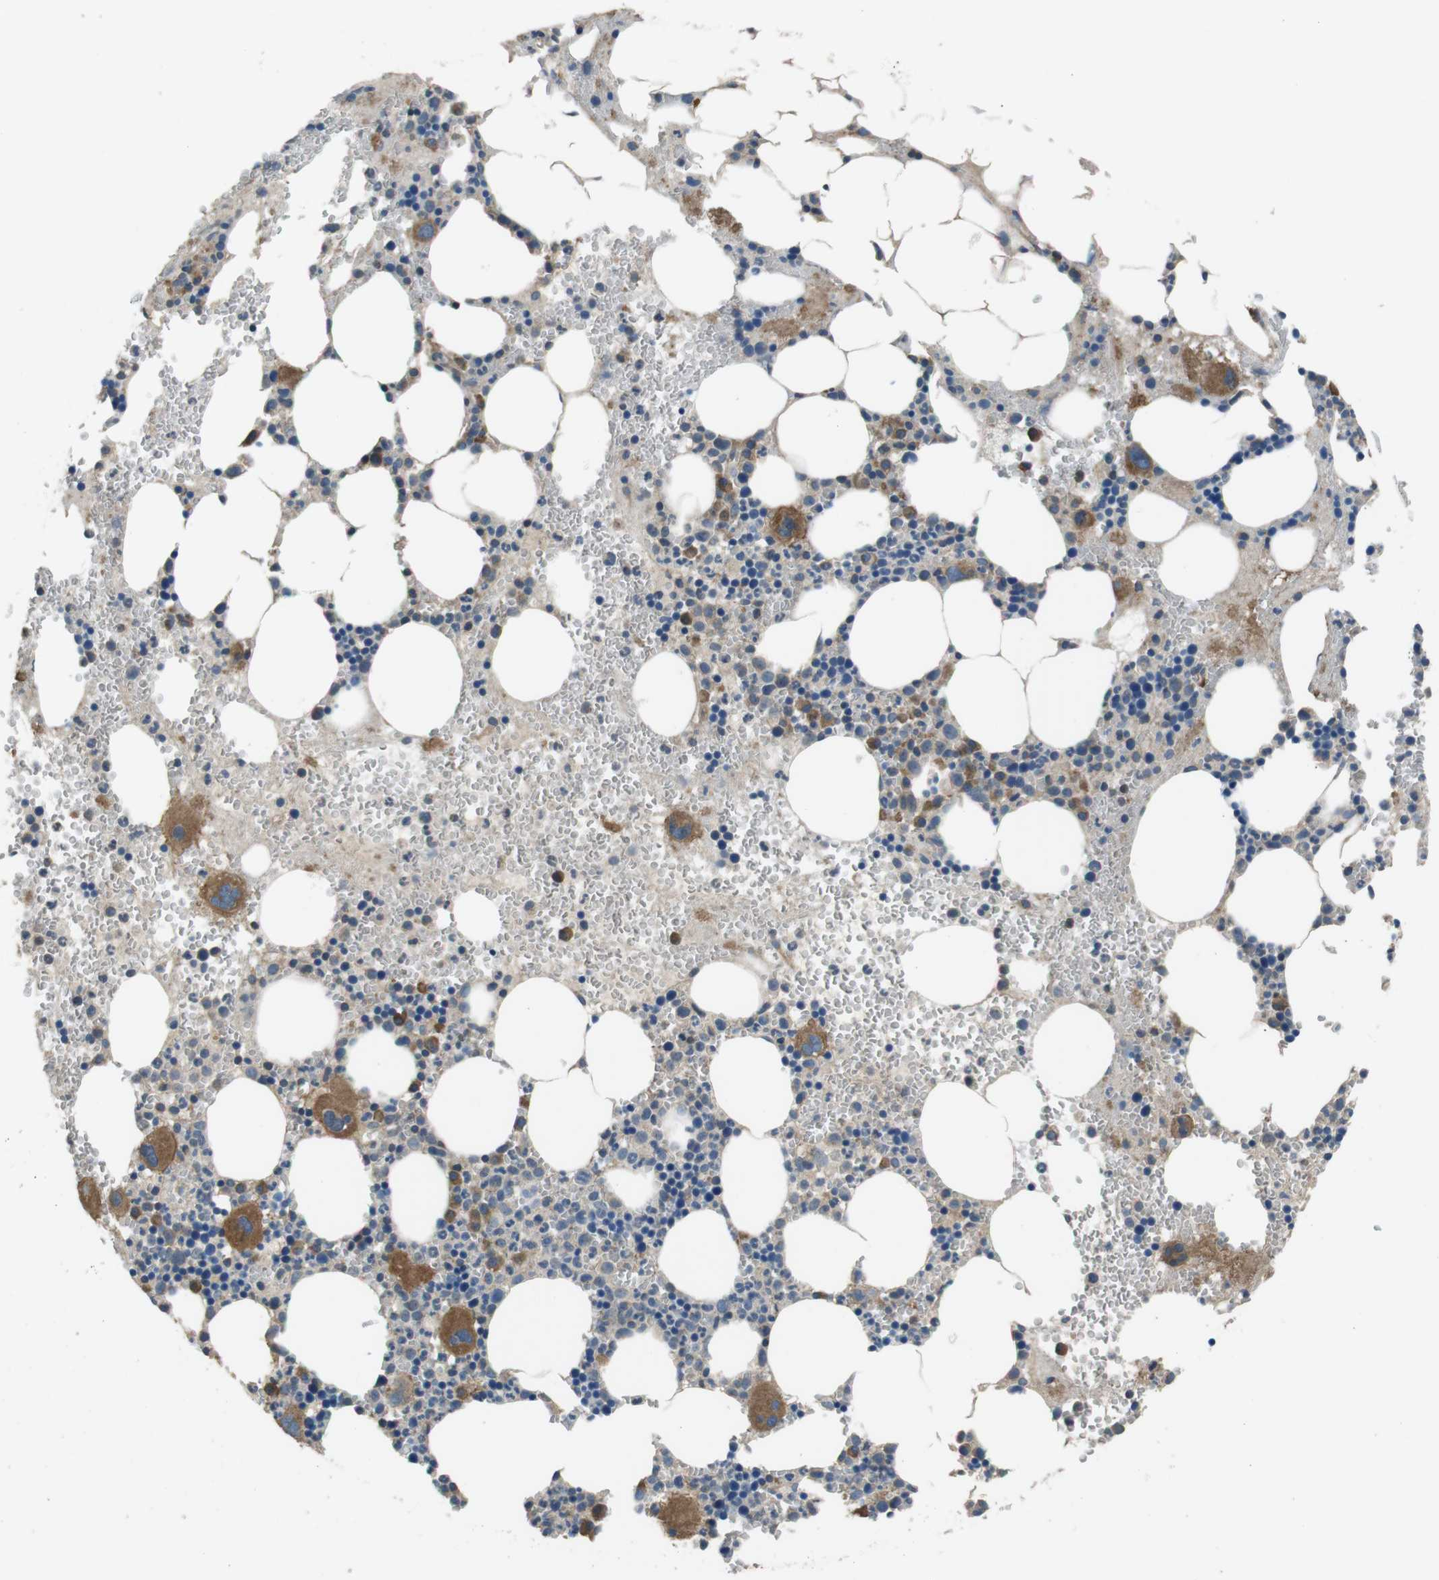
{"staining": {"intensity": "moderate", "quantity": "25%-75%", "location": "cytoplasmic/membranous"}, "tissue": "bone marrow", "cell_type": "Hematopoietic cells", "image_type": "normal", "snomed": [{"axis": "morphology", "description": "Normal tissue, NOS"}, {"axis": "morphology", "description": "Inflammation, NOS"}, {"axis": "topography", "description": "Bone marrow"}], "caption": "Normal bone marrow demonstrates moderate cytoplasmic/membranous staining in about 25%-75% of hematopoietic cells (Stains: DAB in brown, nuclei in blue, Microscopy: brightfield microscopy at high magnification)..", "gene": "FUT2", "patient": {"sex": "female", "age": 76}}